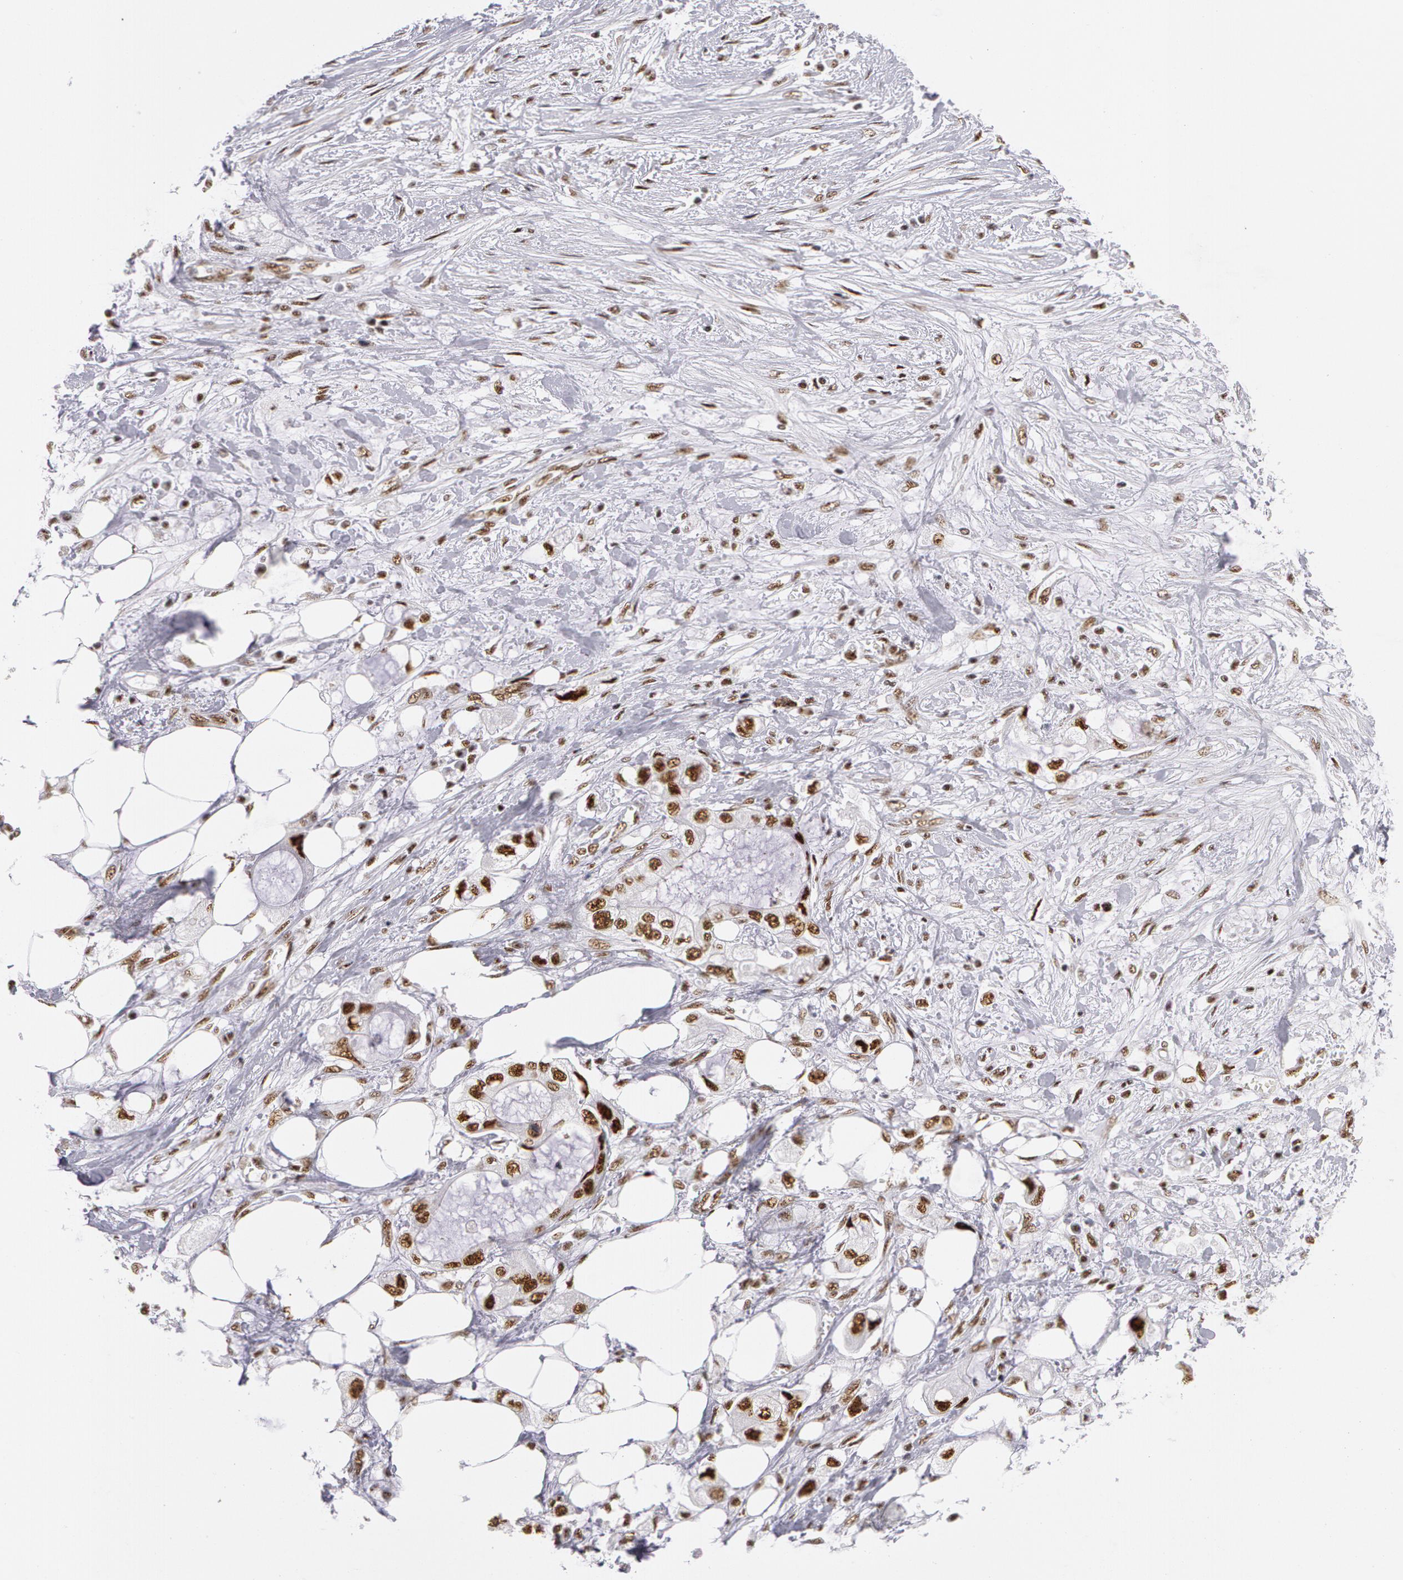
{"staining": {"intensity": "moderate", "quantity": ">75%", "location": "nuclear"}, "tissue": "pancreatic cancer", "cell_type": "Tumor cells", "image_type": "cancer", "snomed": [{"axis": "morphology", "description": "Adenocarcinoma, NOS"}, {"axis": "topography", "description": "Pancreas"}, {"axis": "topography", "description": "Stomach, upper"}], "caption": "Human pancreatic cancer (adenocarcinoma) stained with a protein marker displays moderate staining in tumor cells.", "gene": "PNN", "patient": {"sex": "male", "age": 77}}